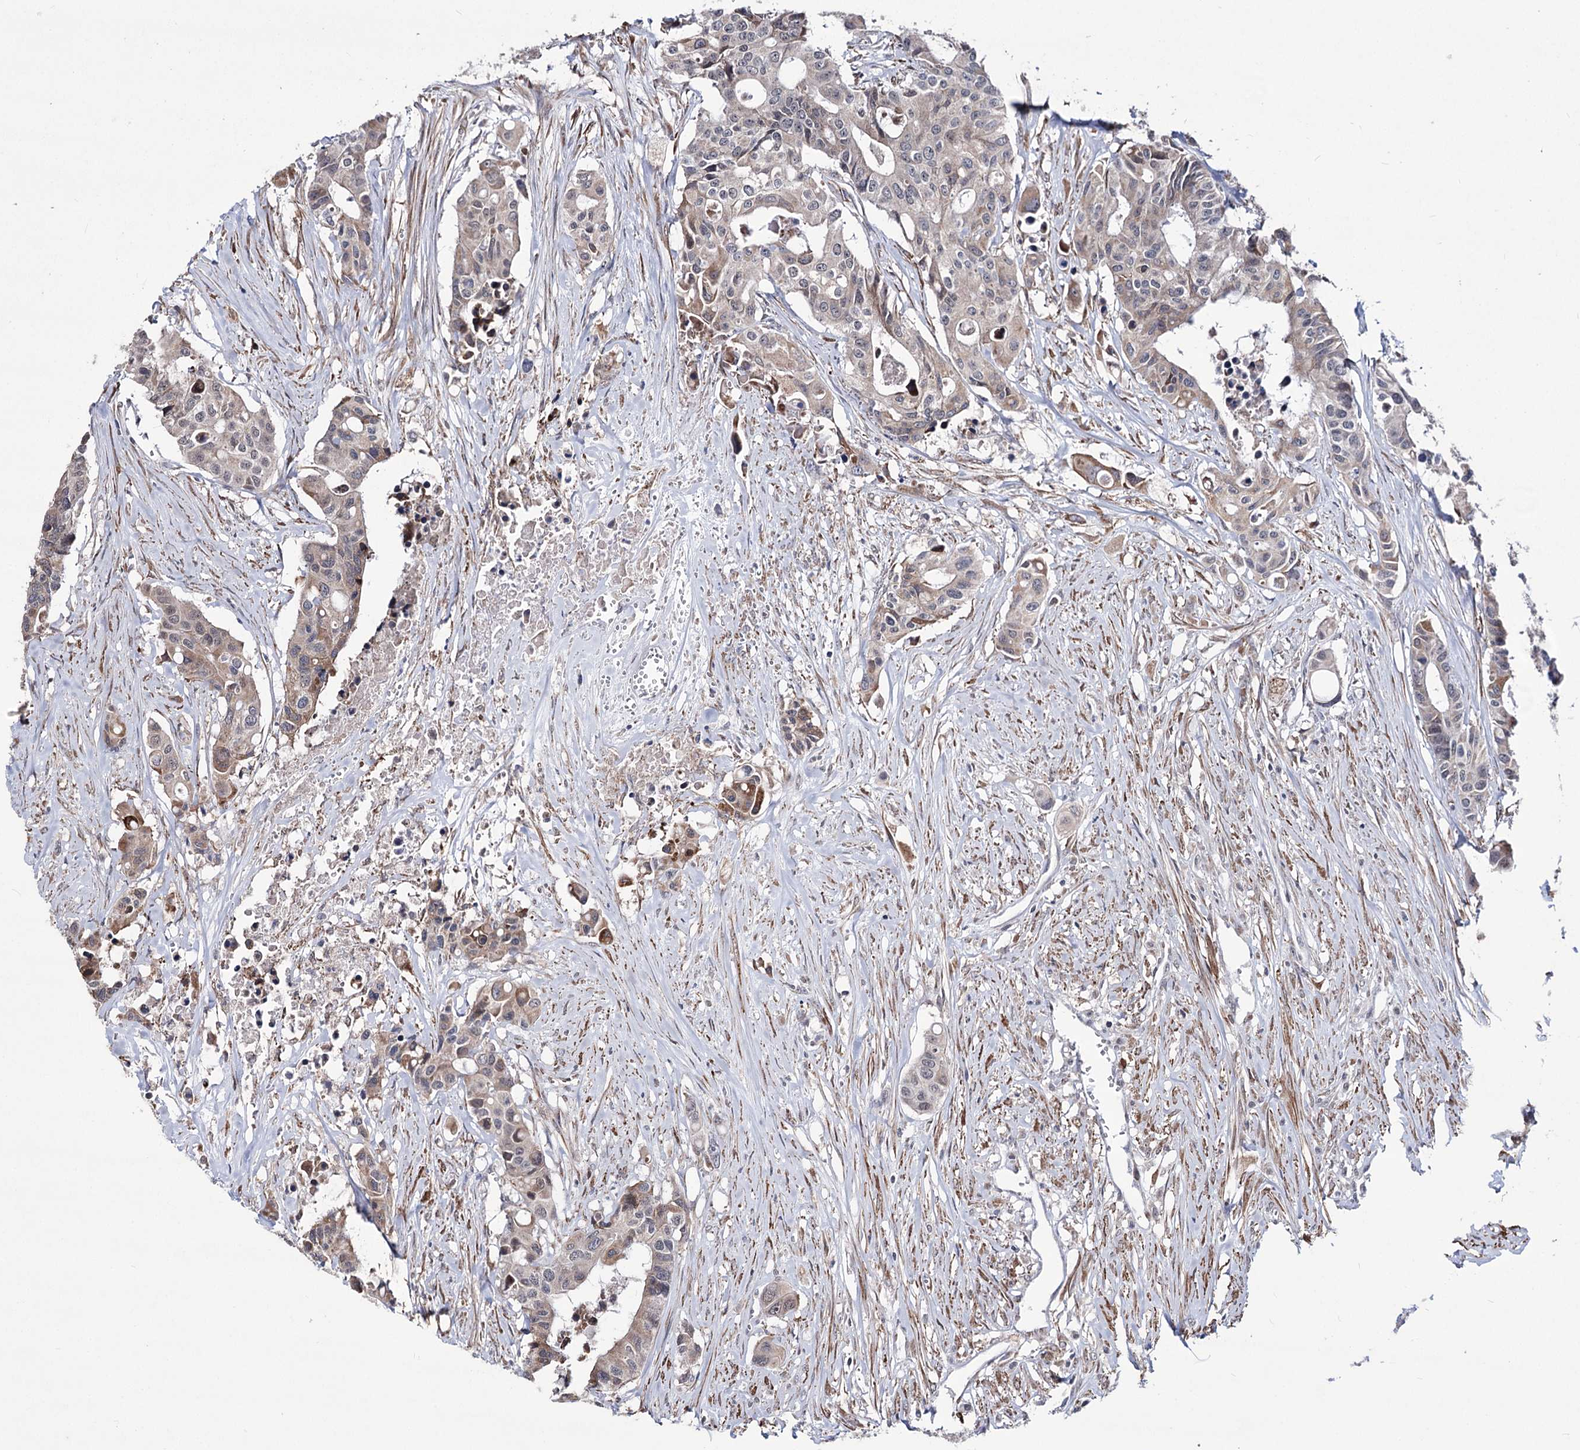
{"staining": {"intensity": "moderate", "quantity": "25%-75%", "location": "cytoplasmic/membranous"}, "tissue": "colorectal cancer", "cell_type": "Tumor cells", "image_type": "cancer", "snomed": [{"axis": "morphology", "description": "Adenocarcinoma, NOS"}, {"axis": "topography", "description": "Colon"}], "caption": "Colorectal adenocarcinoma was stained to show a protein in brown. There is medium levels of moderate cytoplasmic/membranous positivity in approximately 25%-75% of tumor cells.", "gene": "PPRC1", "patient": {"sex": "male", "age": 77}}